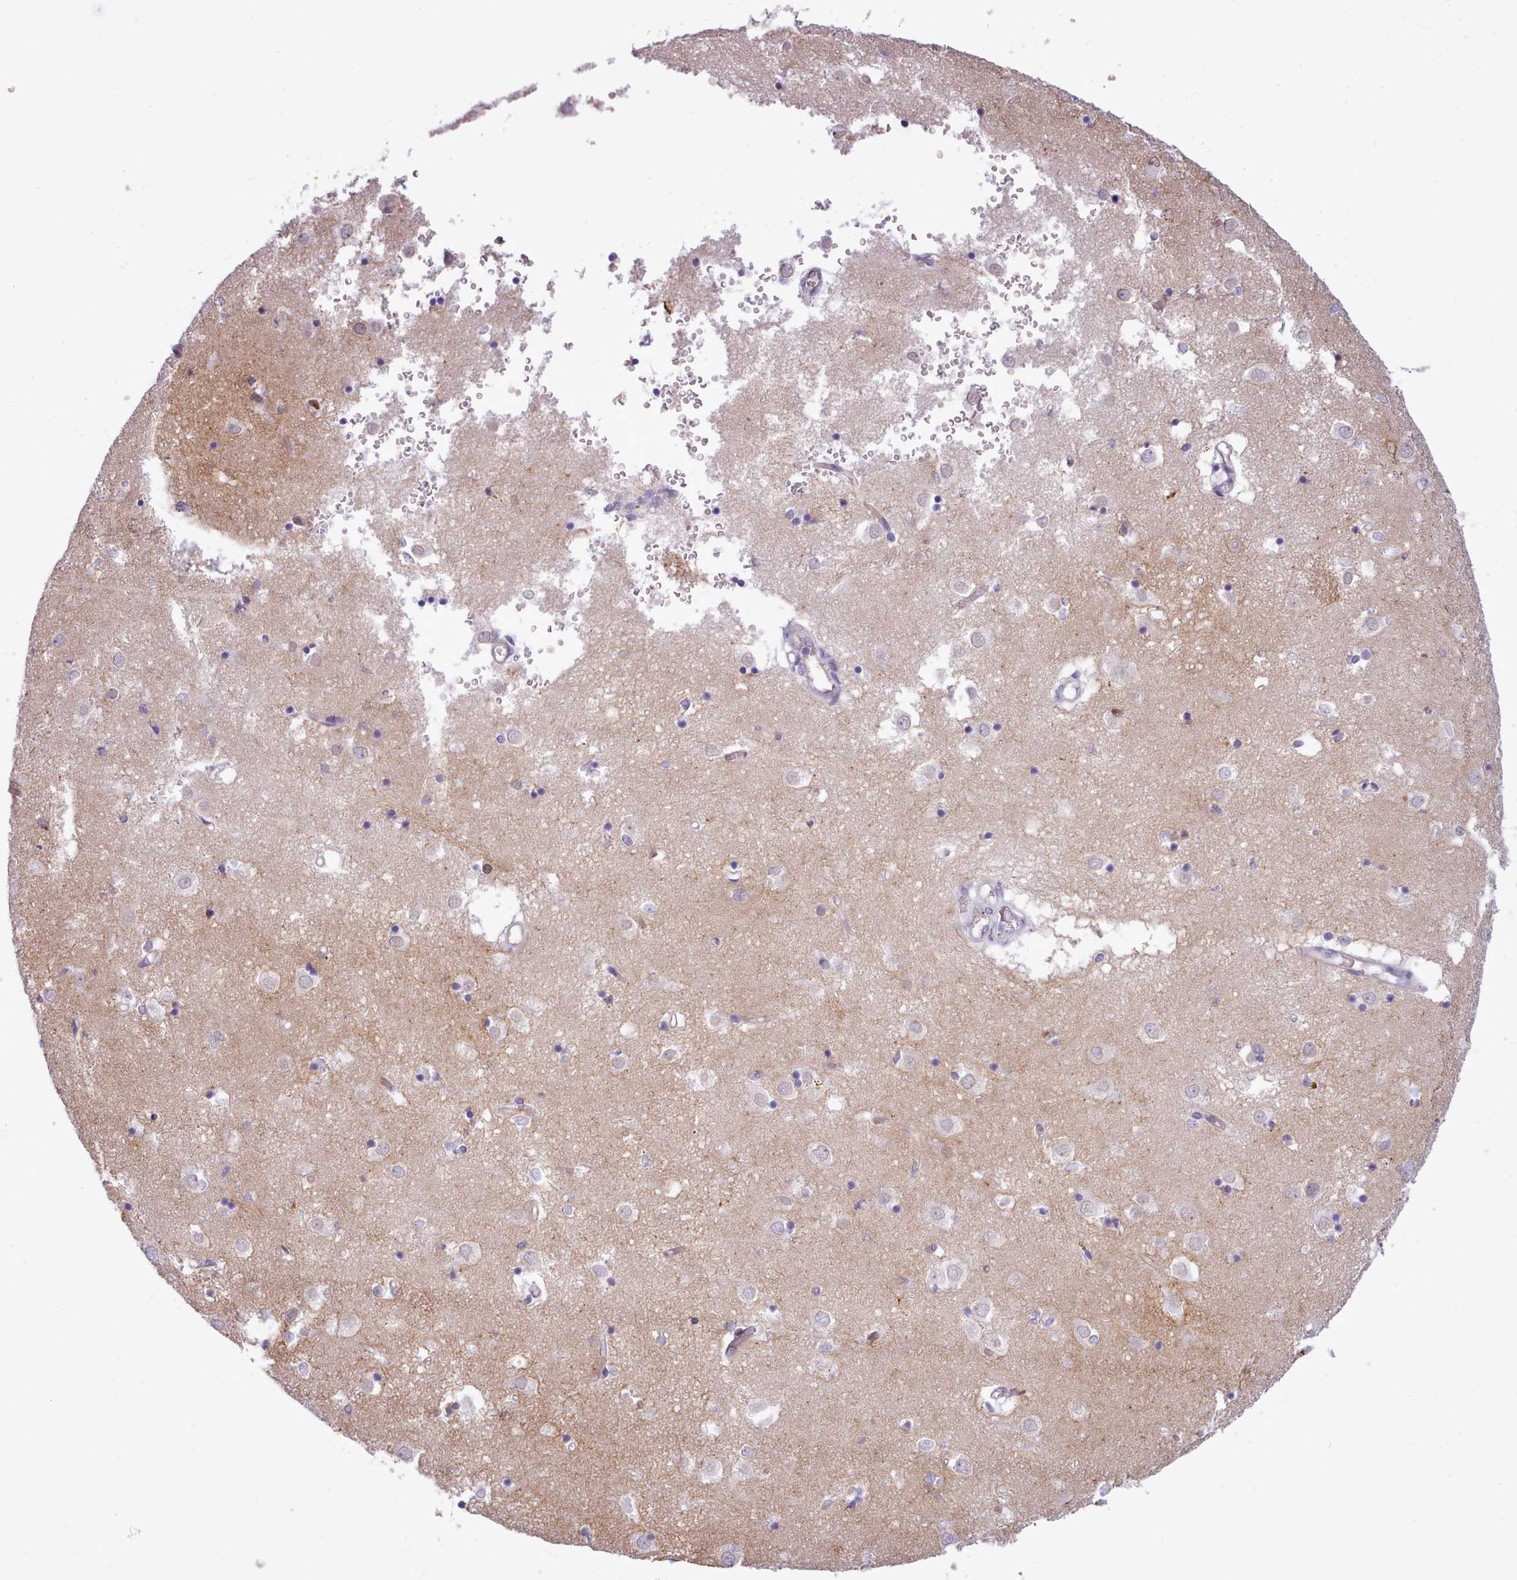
{"staining": {"intensity": "negative", "quantity": "none", "location": "none"}, "tissue": "caudate", "cell_type": "Glial cells", "image_type": "normal", "snomed": [{"axis": "morphology", "description": "Normal tissue, NOS"}, {"axis": "topography", "description": "Lateral ventricle wall"}], "caption": "Immunohistochemical staining of normal caudate displays no significant staining in glial cells.", "gene": "CYP2A13", "patient": {"sex": "male", "age": 70}}